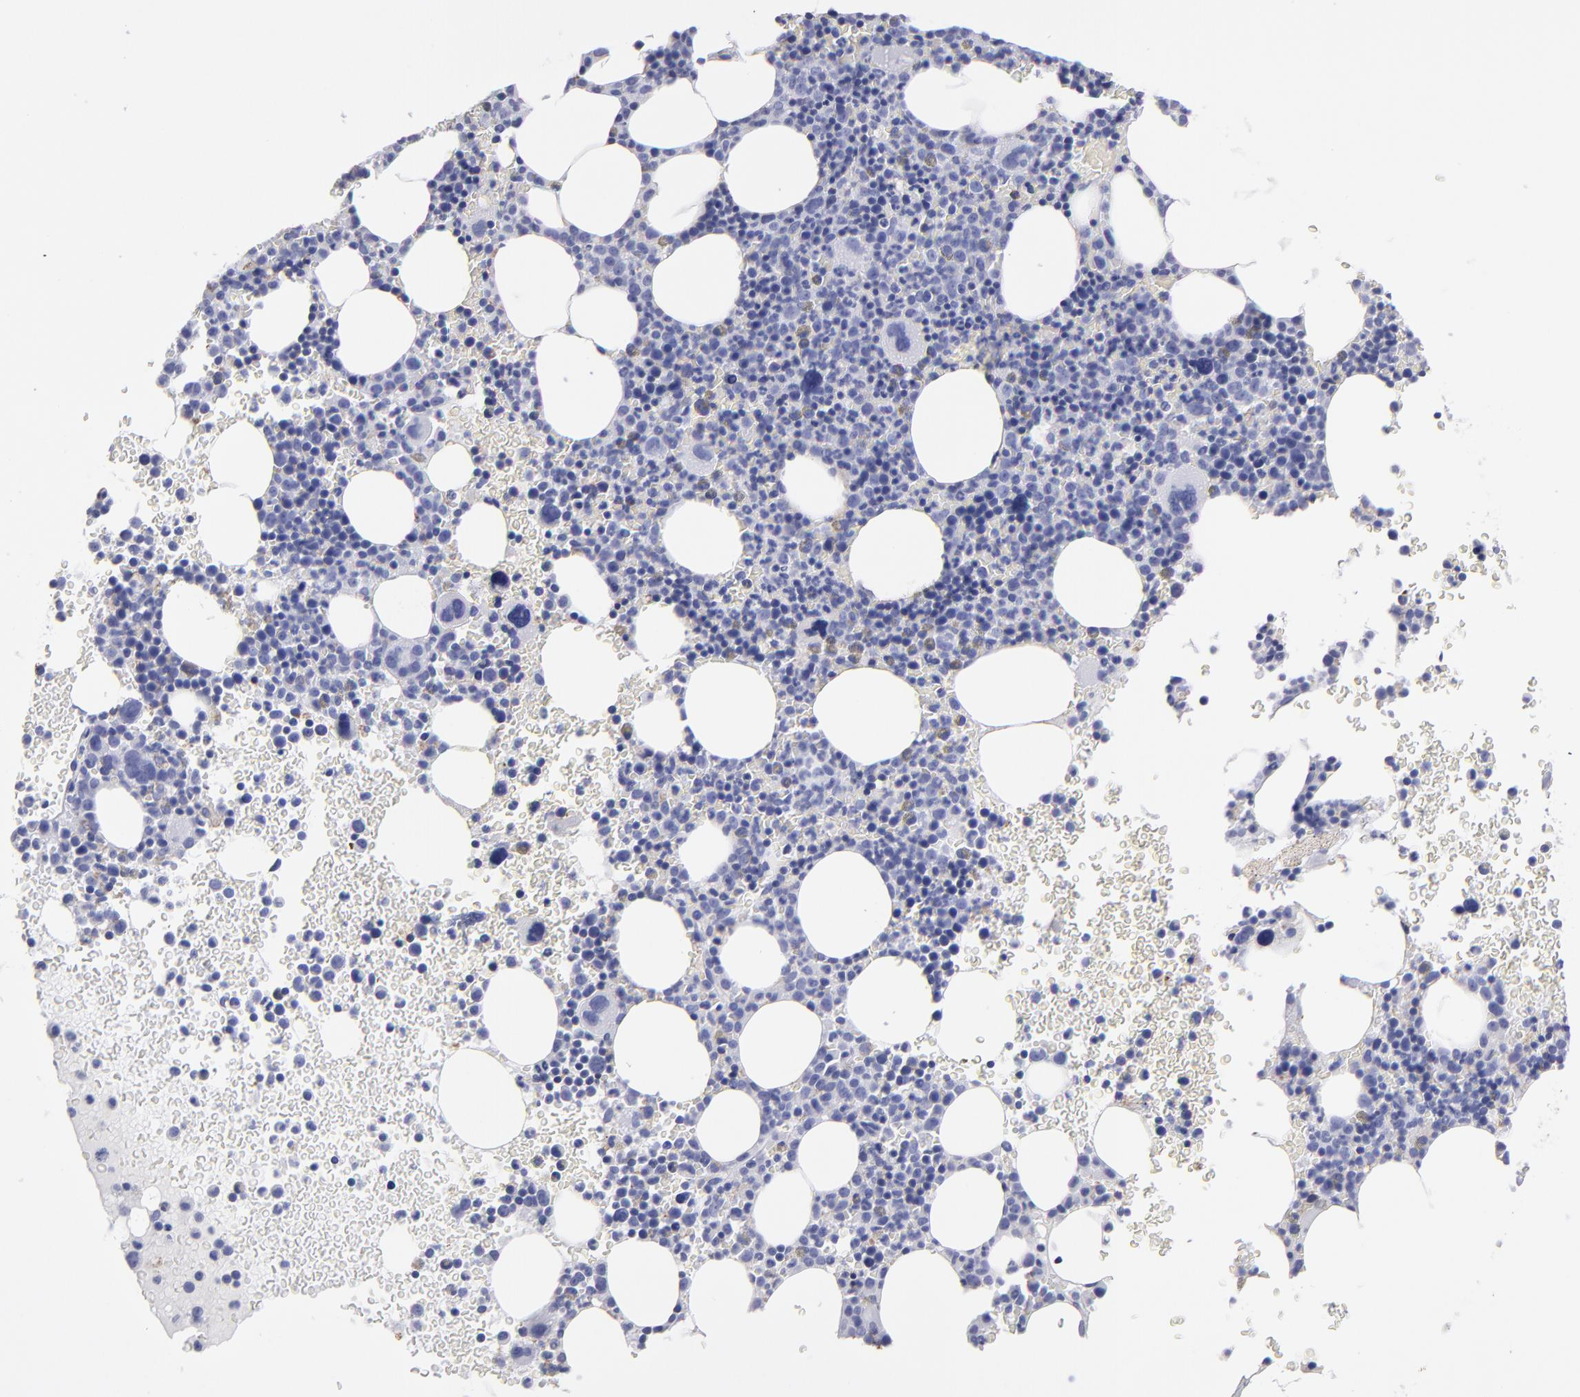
{"staining": {"intensity": "weak", "quantity": "<25%", "location": "cytoplasmic/membranous"}, "tissue": "bone marrow", "cell_type": "Hematopoietic cells", "image_type": "normal", "snomed": [{"axis": "morphology", "description": "Normal tissue, NOS"}, {"axis": "topography", "description": "Bone marrow"}], "caption": "Immunohistochemical staining of normal human bone marrow exhibits no significant expression in hematopoietic cells.", "gene": "MB", "patient": {"sex": "male", "age": 68}}